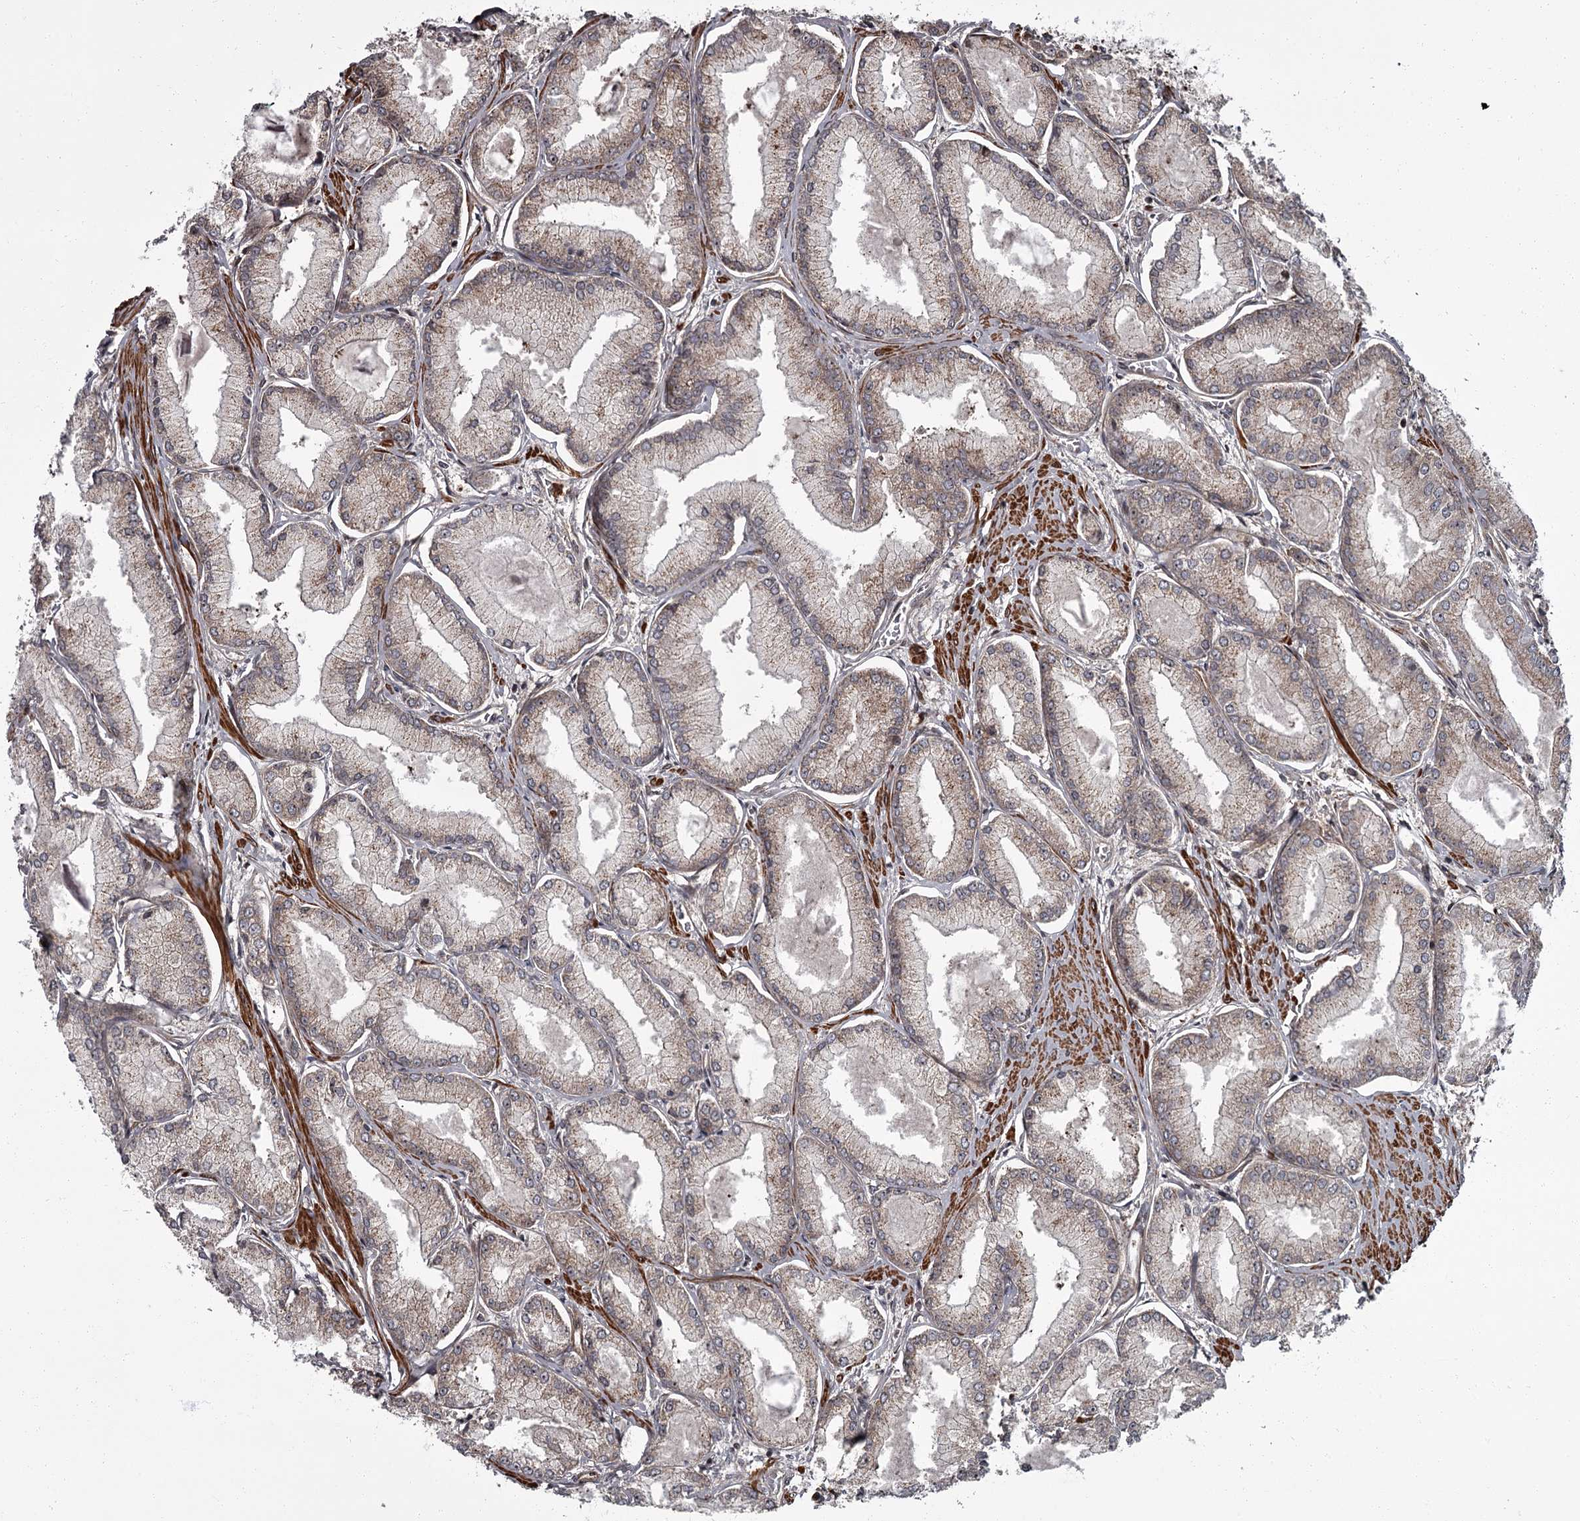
{"staining": {"intensity": "weak", "quantity": "25%-75%", "location": "cytoplasmic/membranous"}, "tissue": "prostate cancer", "cell_type": "Tumor cells", "image_type": "cancer", "snomed": [{"axis": "morphology", "description": "Adenocarcinoma, Low grade"}, {"axis": "topography", "description": "Prostate"}], "caption": "Weak cytoplasmic/membranous protein staining is present in approximately 25%-75% of tumor cells in prostate cancer (adenocarcinoma (low-grade)).", "gene": "THAP9", "patient": {"sex": "male", "age": 74}}